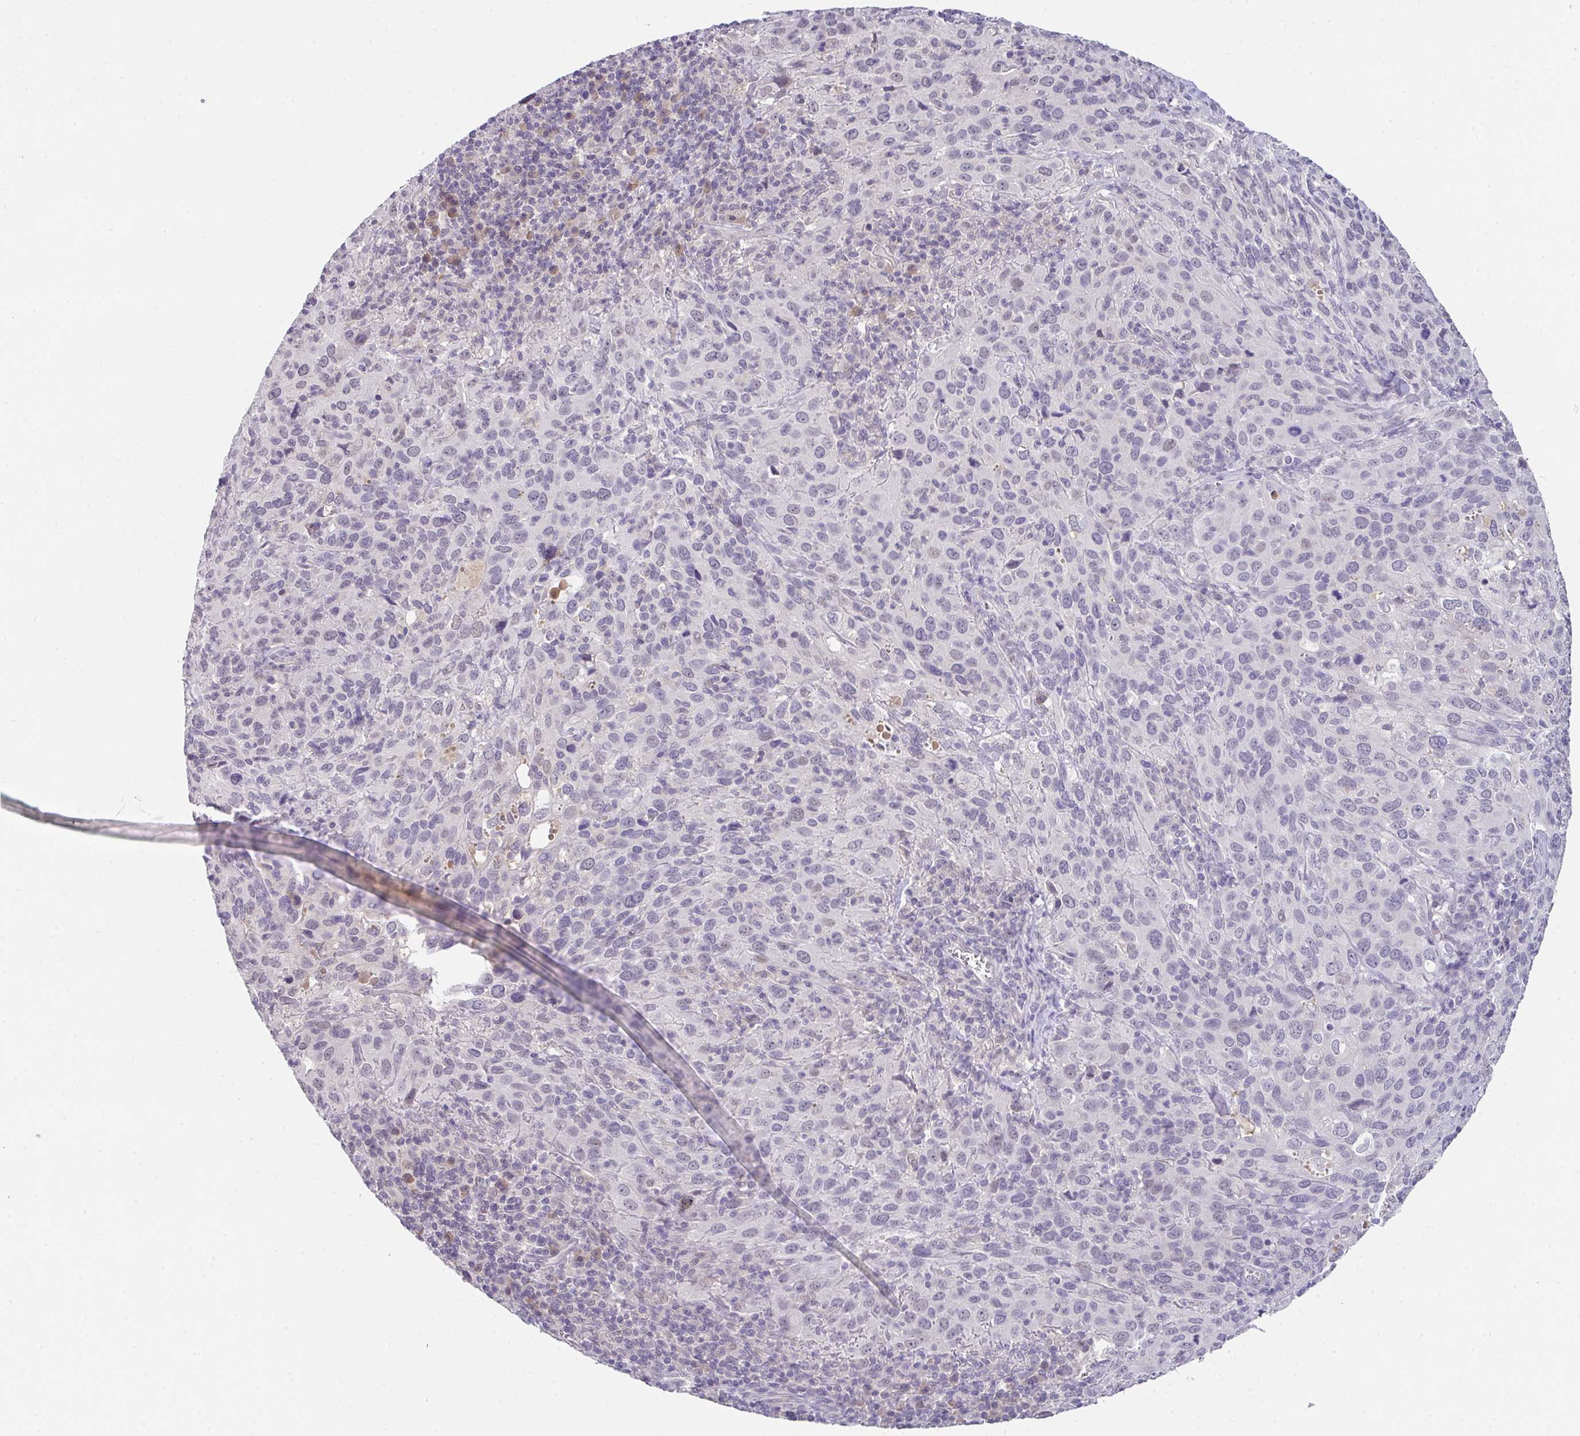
{"staining": {"intensity": "negative", "quantity": "none", "location": "none"}, "tissue": "cervical cancer", "cell_type": "Tumor cells", "image_type": "cancer", "snomed": [{"axis": "morphology", "description": "Squamous cell carcinoma, NOS"}, {"axis": "topography", "description": "Cervix"}], "caption": "High power microscopy micrograph of an immunohistochemistry (IHC) histopathology image of cervical squamous cell carcinoma, revealing no significant positivity in tumor cells.", "gene": "GLTPD2", "patient": {"sex": "female", "age": 51}}